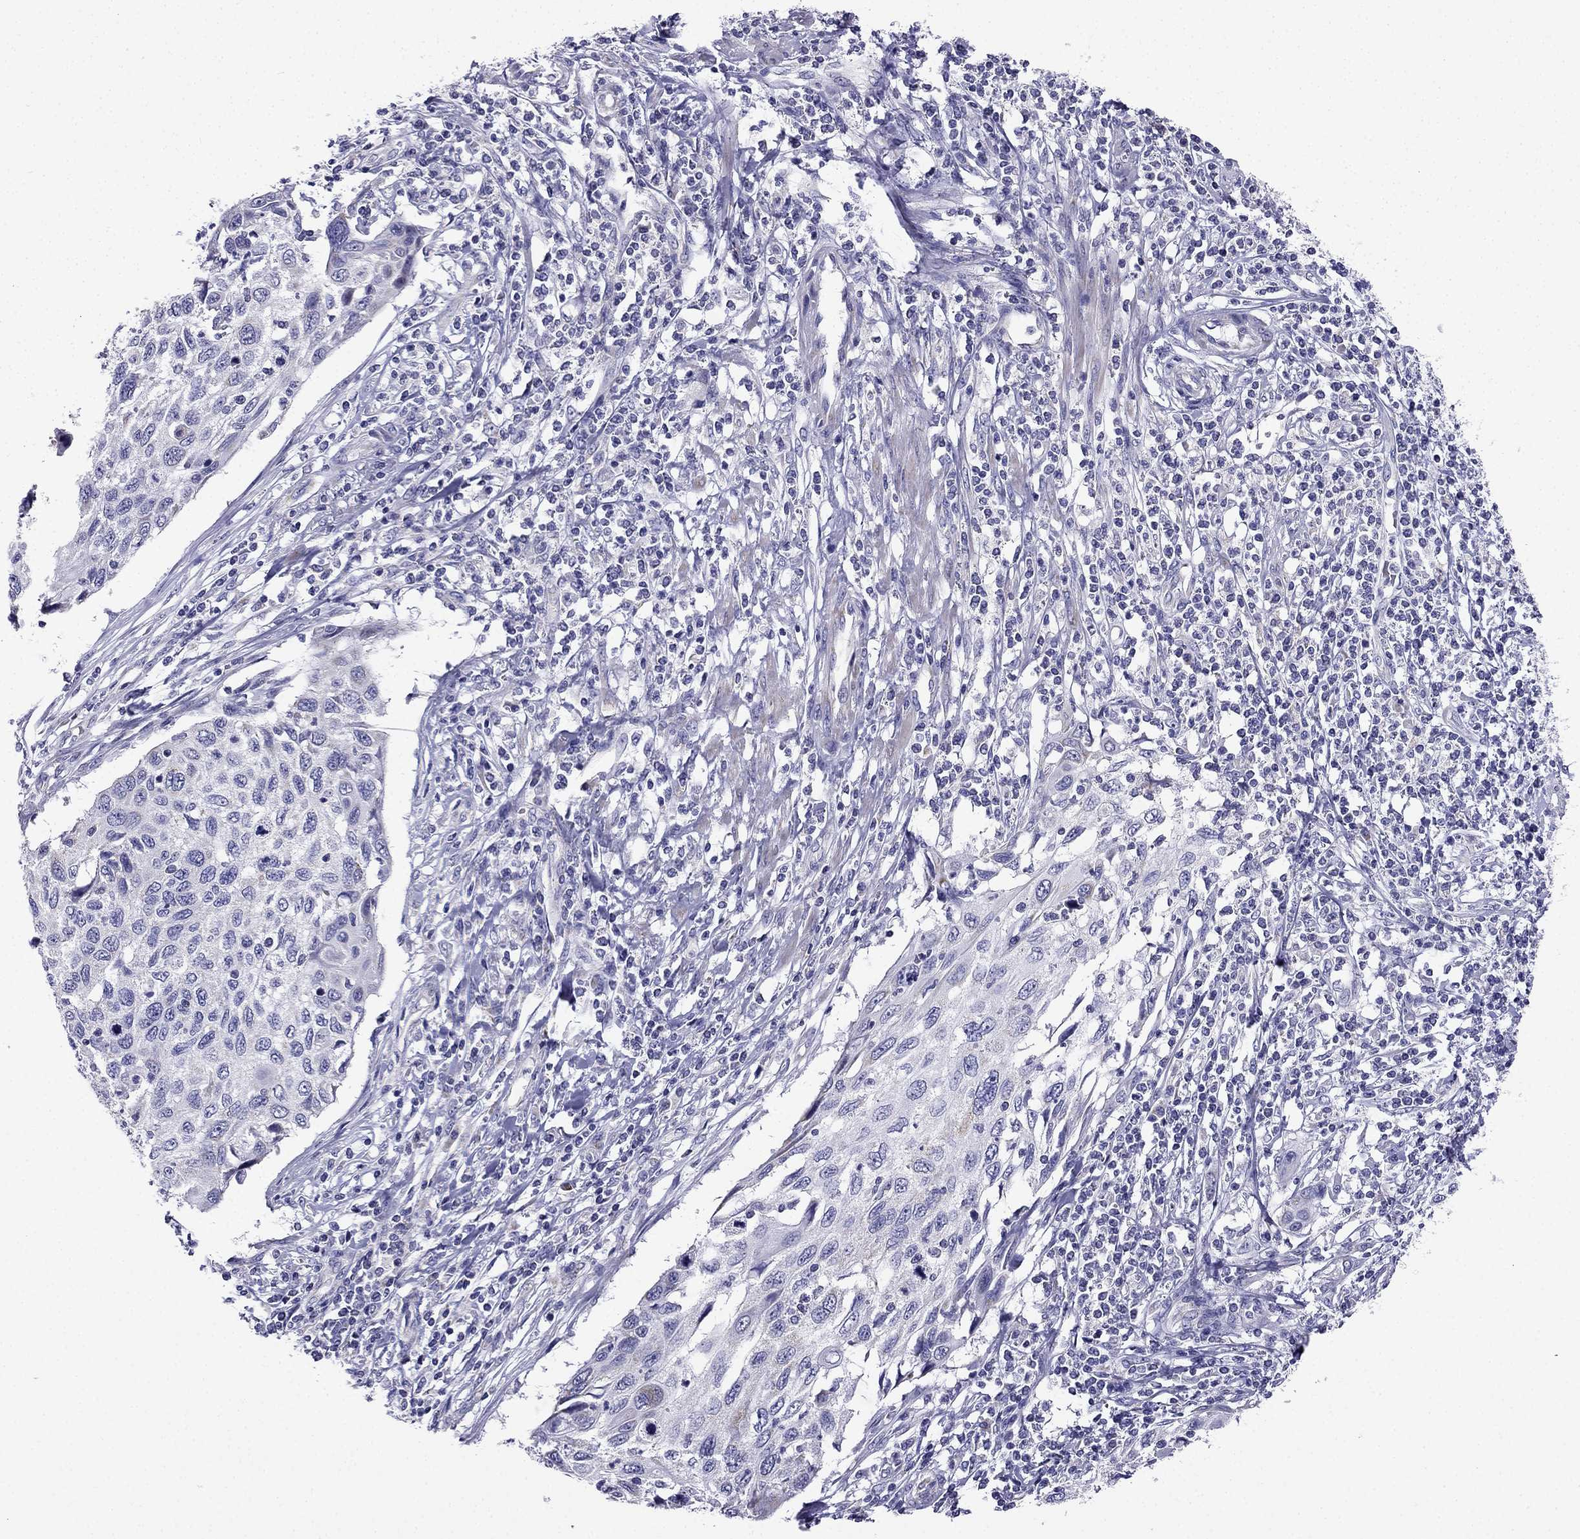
{"staining": {"intensity": "negative", "quantity": "none", "location": "none"}, "tissue": "cervical cancer", "cell_type": "Tumor cells", "image_type": "cancer", "snomed": [{"axis": "morphology", "description": "Squamous cell carcinoma, NOS"}, {"axis": "topography", "description": "Cervix"}], "caption": "Human cervical cancer stained for a protein using IHC demonstrates no positivity in tumor cells.", "gene": "KIF5A", "patient": {"sex": "female", "age": 70}}